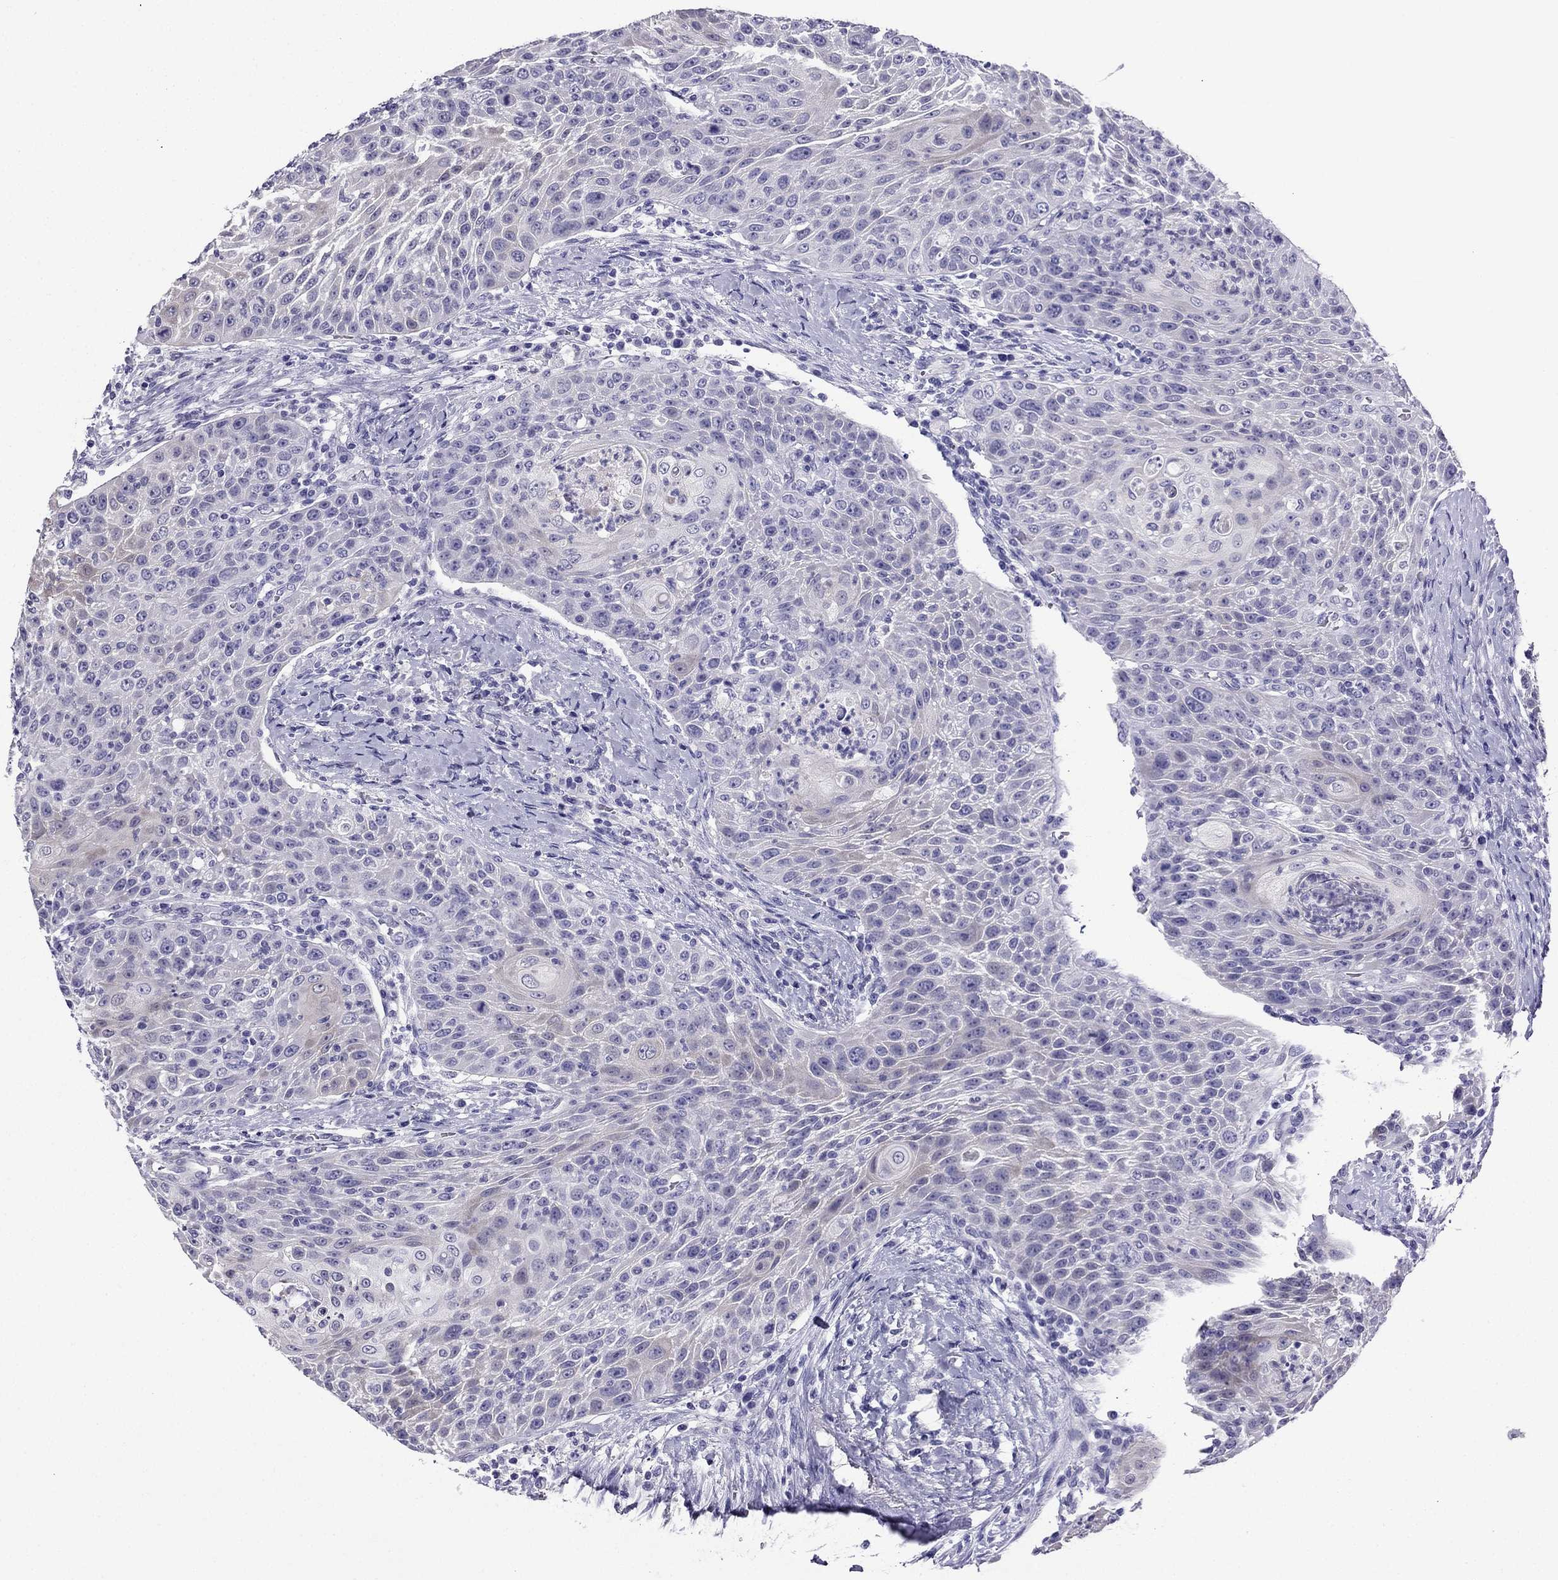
{"staining": {"intensity": "negative", "quantity": "none", "location": "none"}, "tissue": "head and neck cancer", "cell_type": "Tumor cells", "image_type": "cancer", "snomed": [{"axis": "morphology", "description": "Squamous cell carcinoma, NOS"}, {"axis": "topography", "description": "Head-Neck"}], "caption": "Tumor cells show no significant protein expression in head and neck cancer. (DAB (3,3'-diaminobenzidine) immunohistochemistry (IHC), high magnification).", "gene": "KCNJ10", "patient": {"sex": "male", "age": 69}}